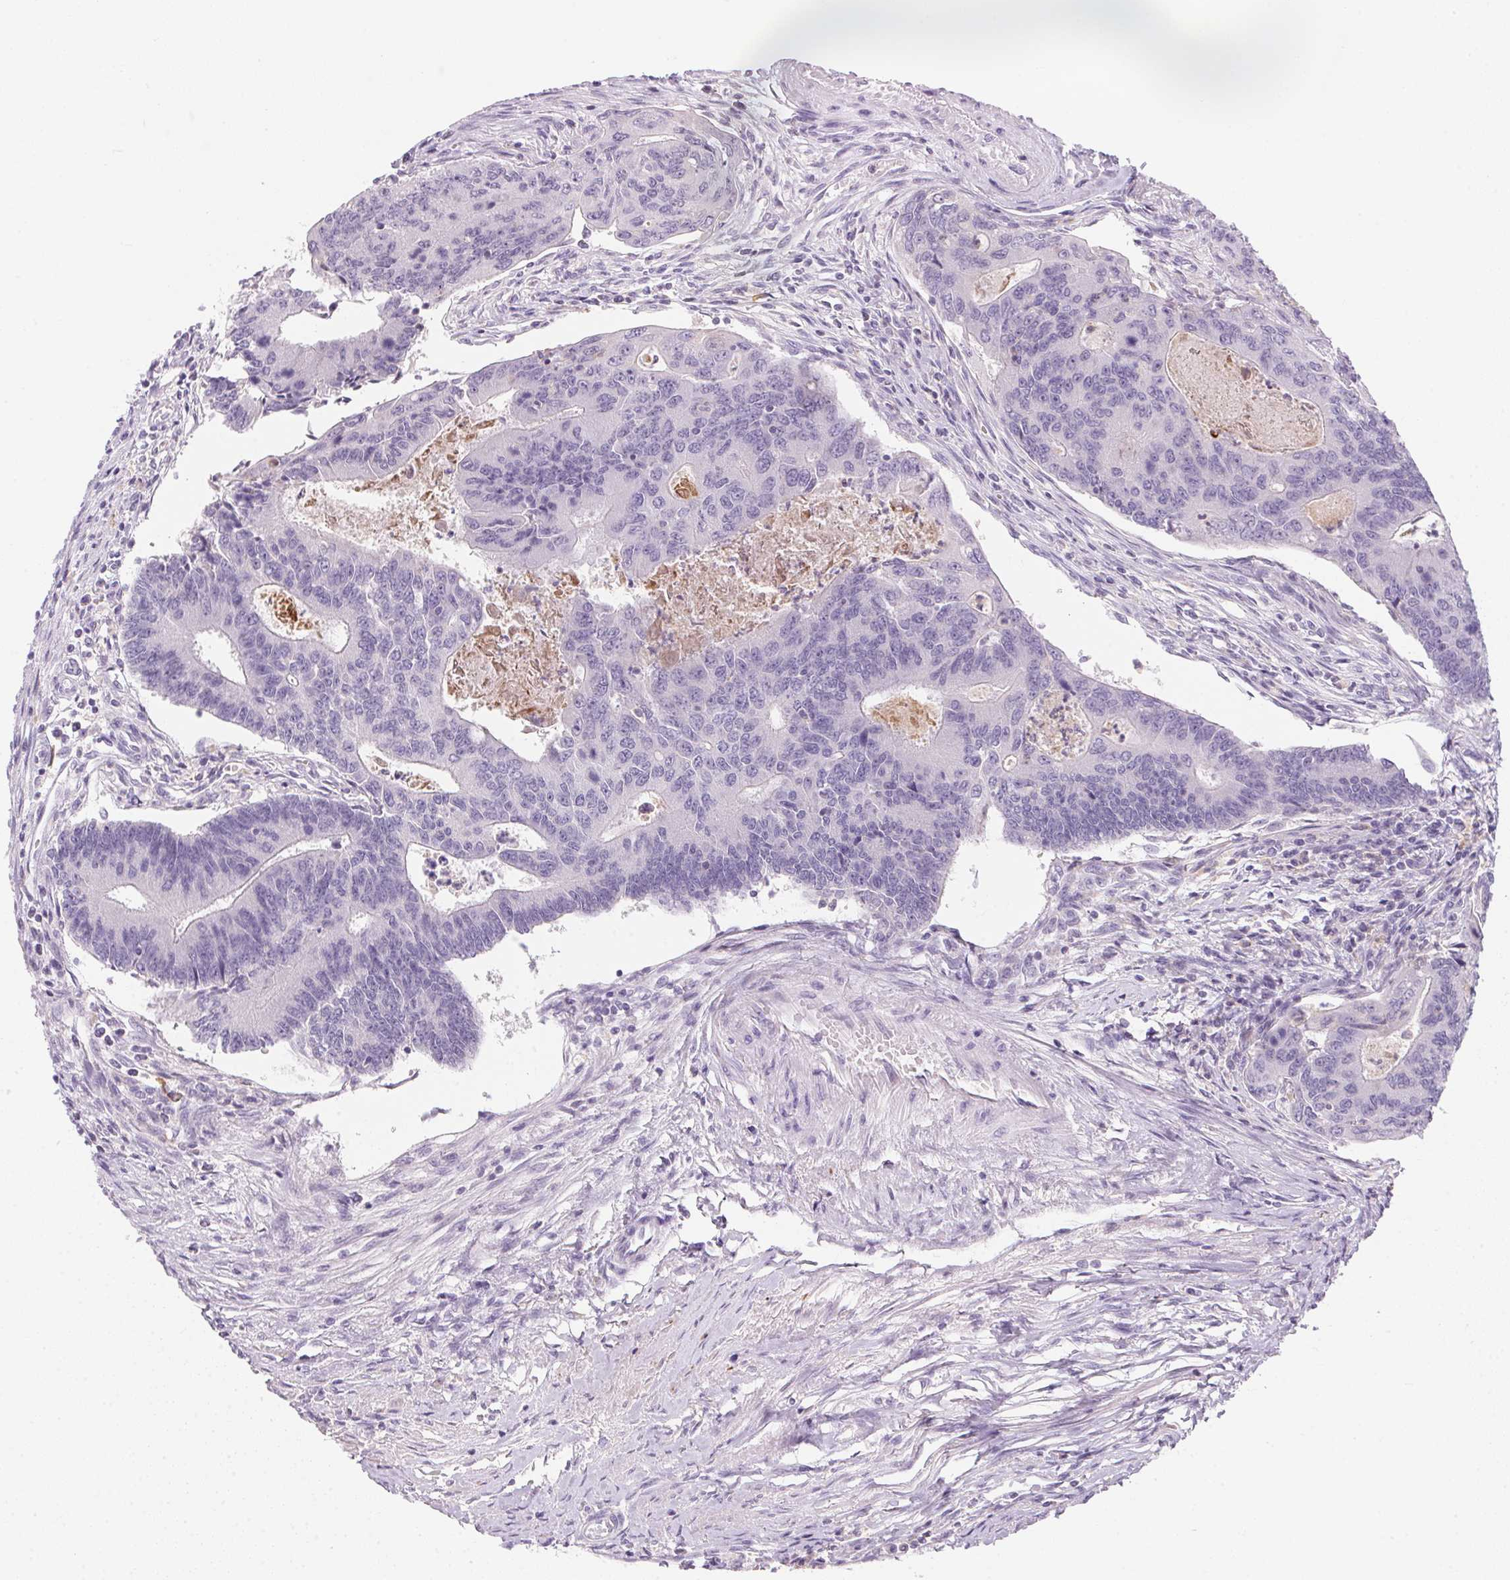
{"staining": {"intensity": "negative", "quantity": "none", "location": "none"}, "tissue": "colorectal cancer", "cell_type": "Tumor cells", "image_type": "cancer", "snomed": [{"axis": "morphology", "description": "Adenocarcinoma, NOS"}, {"axis": "topography", "description": "Colon"}], "caption": "DAB immunohistochemical staining of colorectal cancer (adenocarcinoma) displays no significant expression in tumor cells. (DAB immunohistochemistry (IHC) with hematoxylin counter stain).", "gene": "ECPAS", "patient": {"sex": "female", "age": 67}}